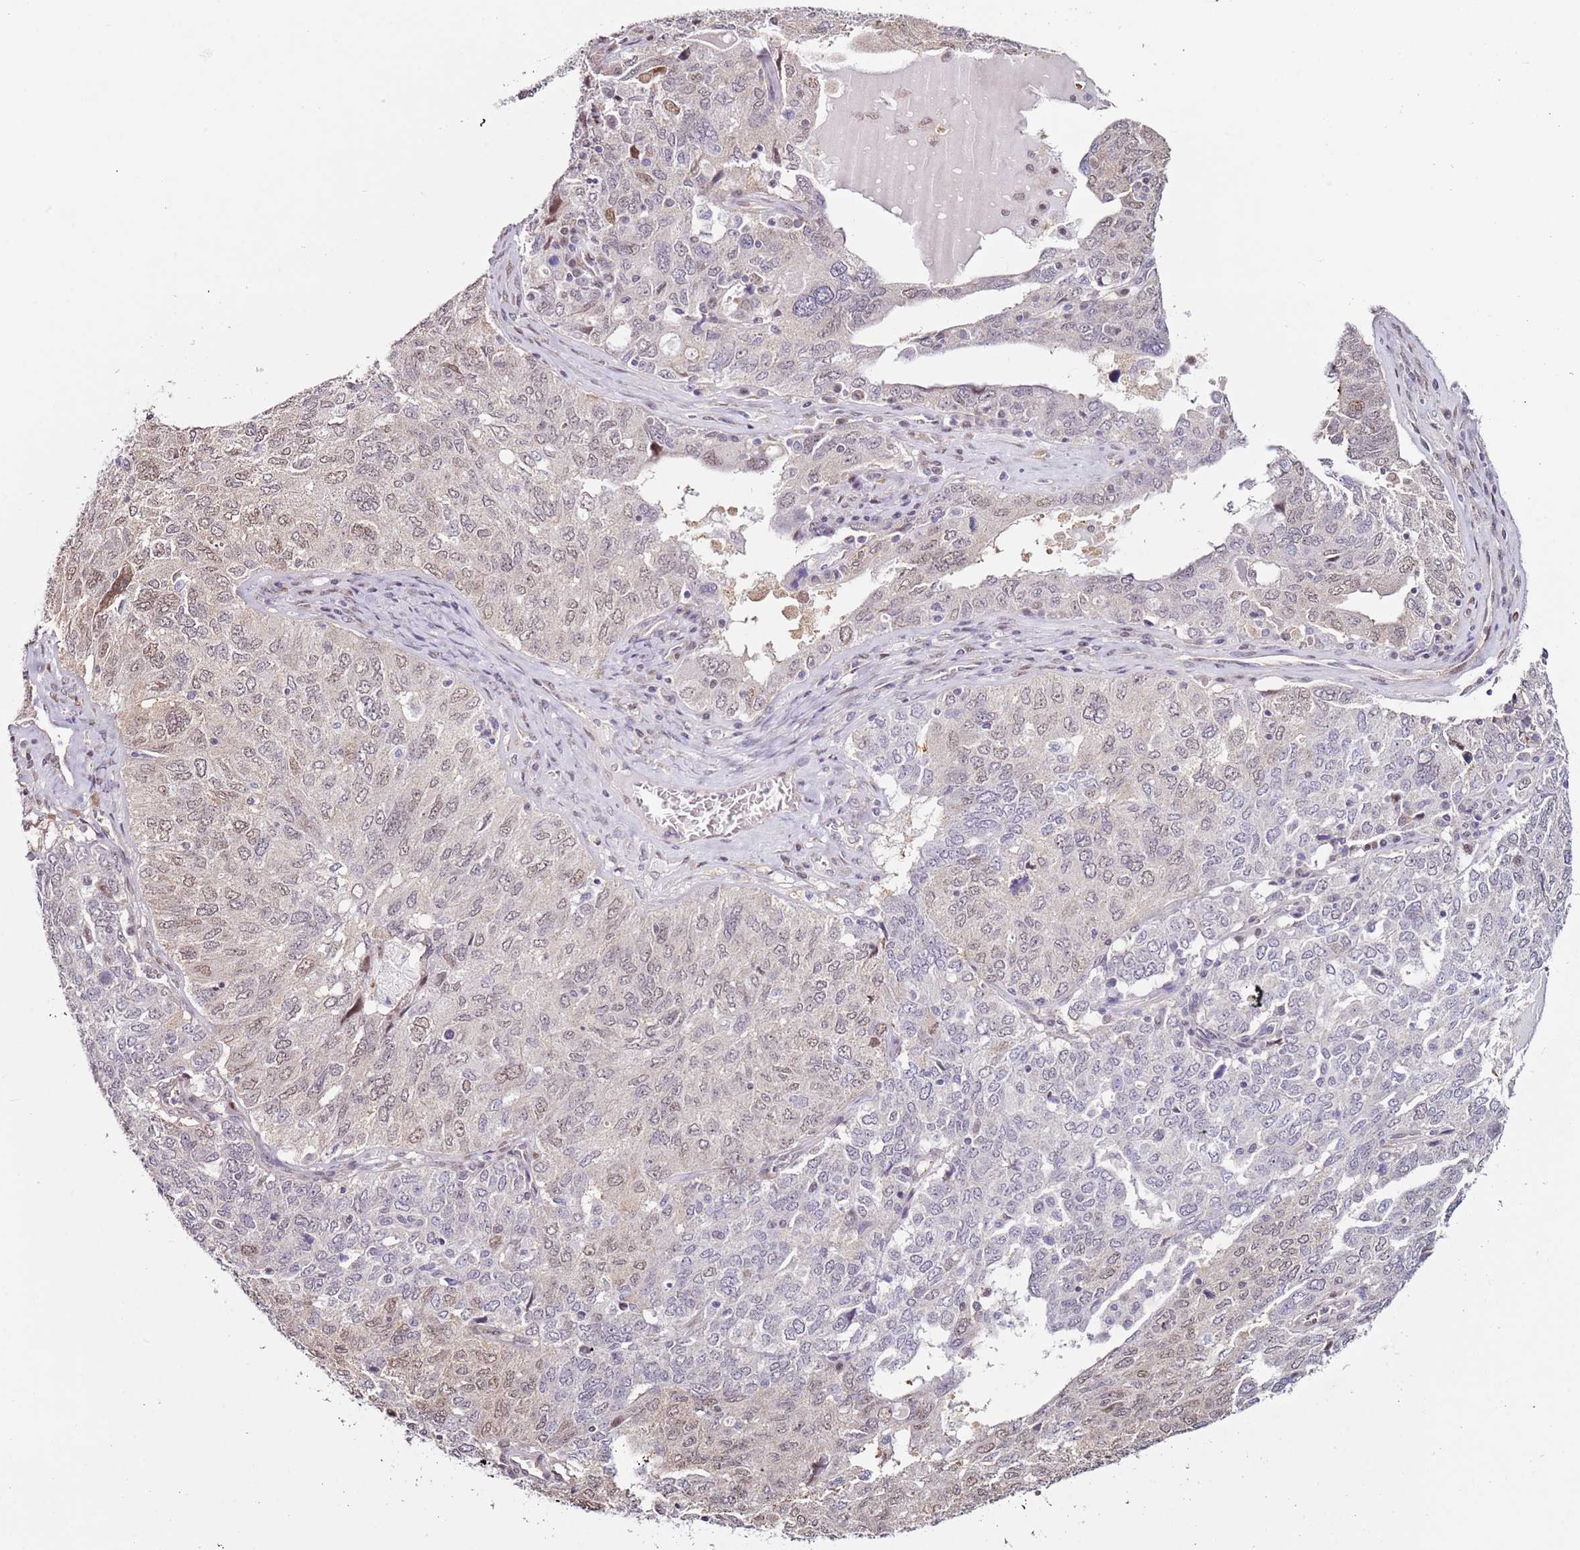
{"staining": {"intensity": "weak", "quantity": "25%-75%", "location": "nuclear"}, "tissue": "ovarian cancer", "cell_type": "Tumor cells", "image_type": "cancer", "snomed": [{"axis": "morphology", "description": "Carcinoma, endometroid"}, {"axis": "topography", "description": "Ovary"}], "caption": "About 25%-75% of tumor cells in human ovarian cancer (endometroid carcinoma) demonstrate weak nuclear protein staining as visualized by brown immunohistochemical staining.", "gene": "PSMD4", "patient": {"sex": "female", "age": 62}}